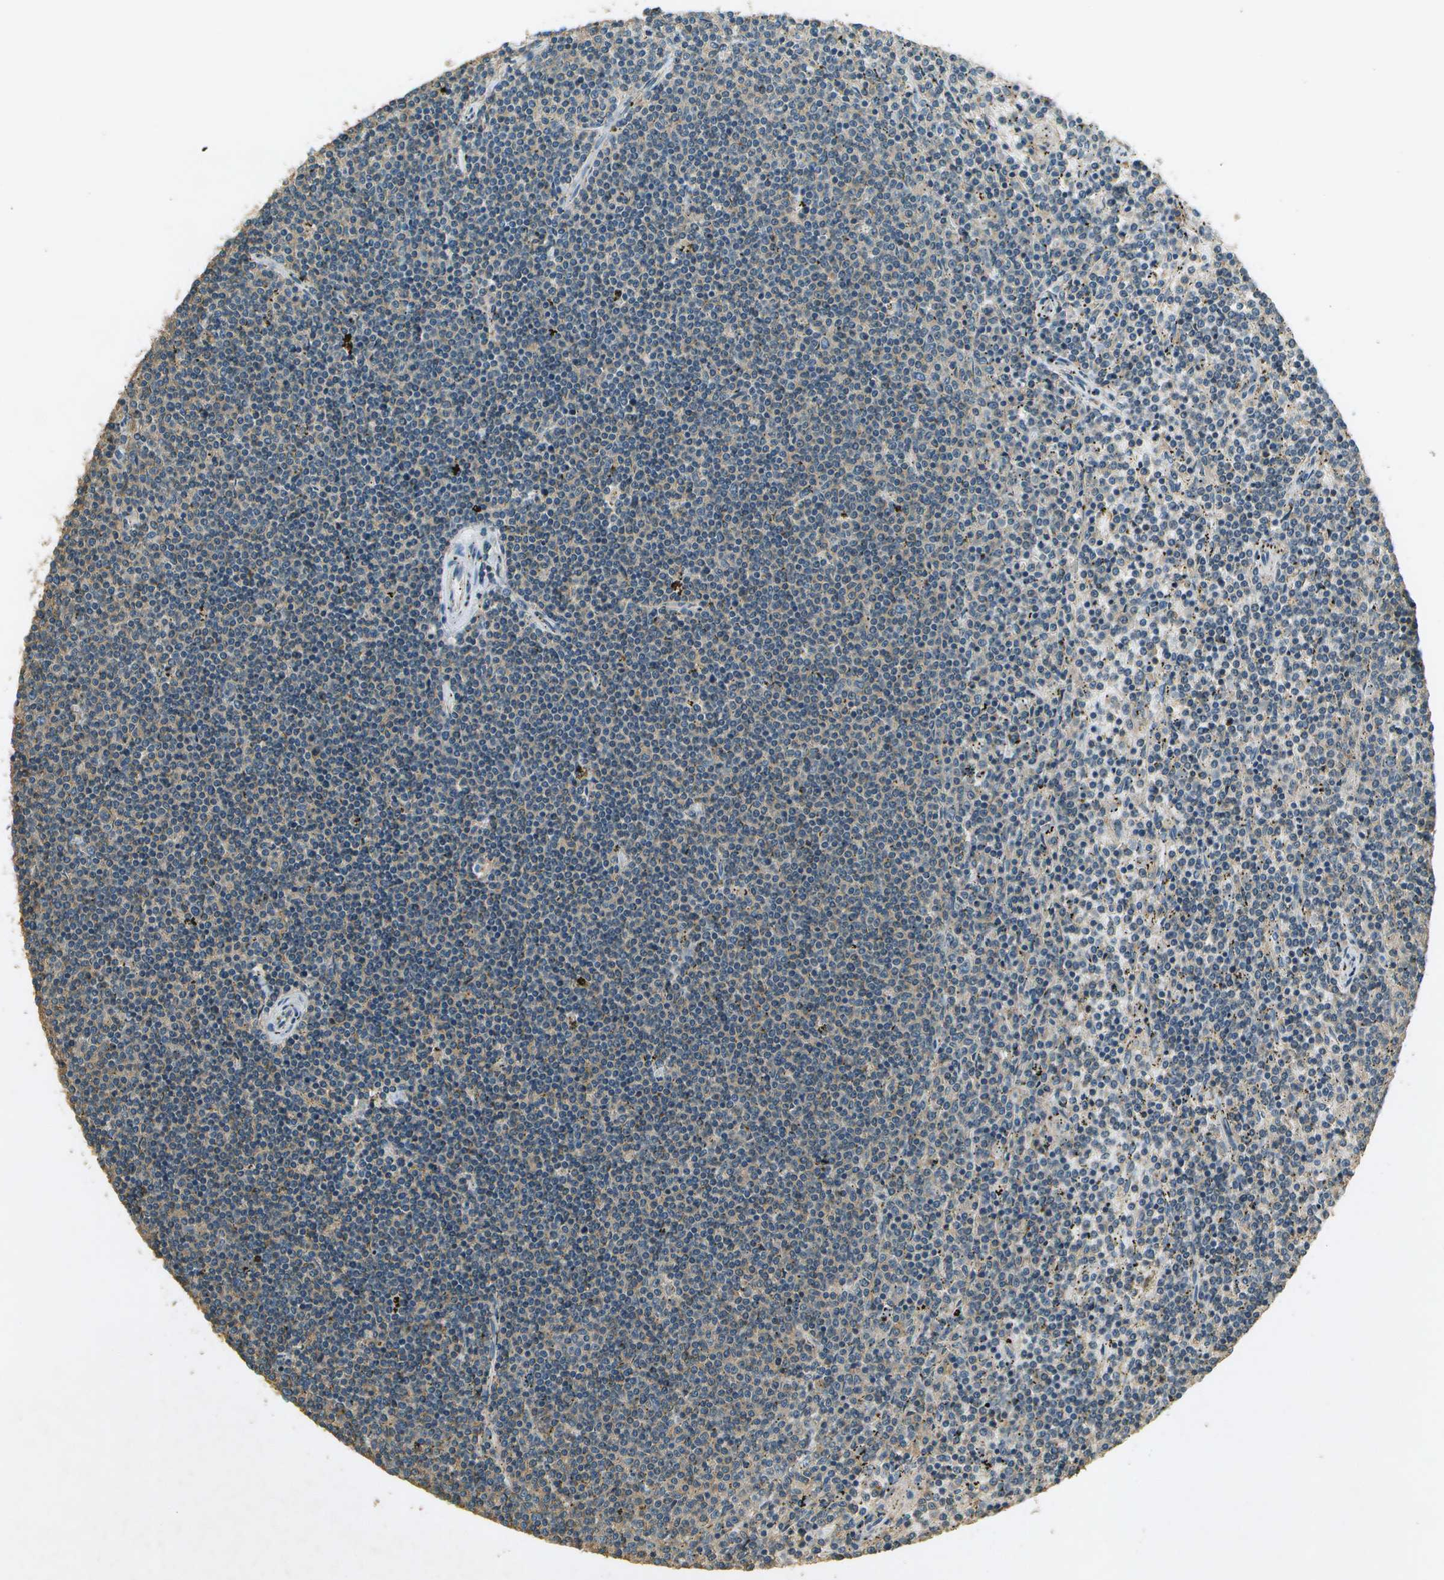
{"staining": {"intensity": "weak", "quantity": "<25%", "location": "cytoplasmic/membranous"}, "tissue": "lymphoma", "cell_type": "Tumor cells", "image_type": "cancer", "snomed": [{"axis": "morphology", "description": "Malignant lymphoma, non-Hodgkin's type, Low grade"}, {"axis": "topography", "description": "Spleen"}], "caption": "A histopathology image of low-grade malignant lymphoma, non-Hodgkin's type stained for a protein demonstrates no brown staining in tumor cells.", "gene": "NUDT4", "patient": {"sex": "female", "age": 50}}